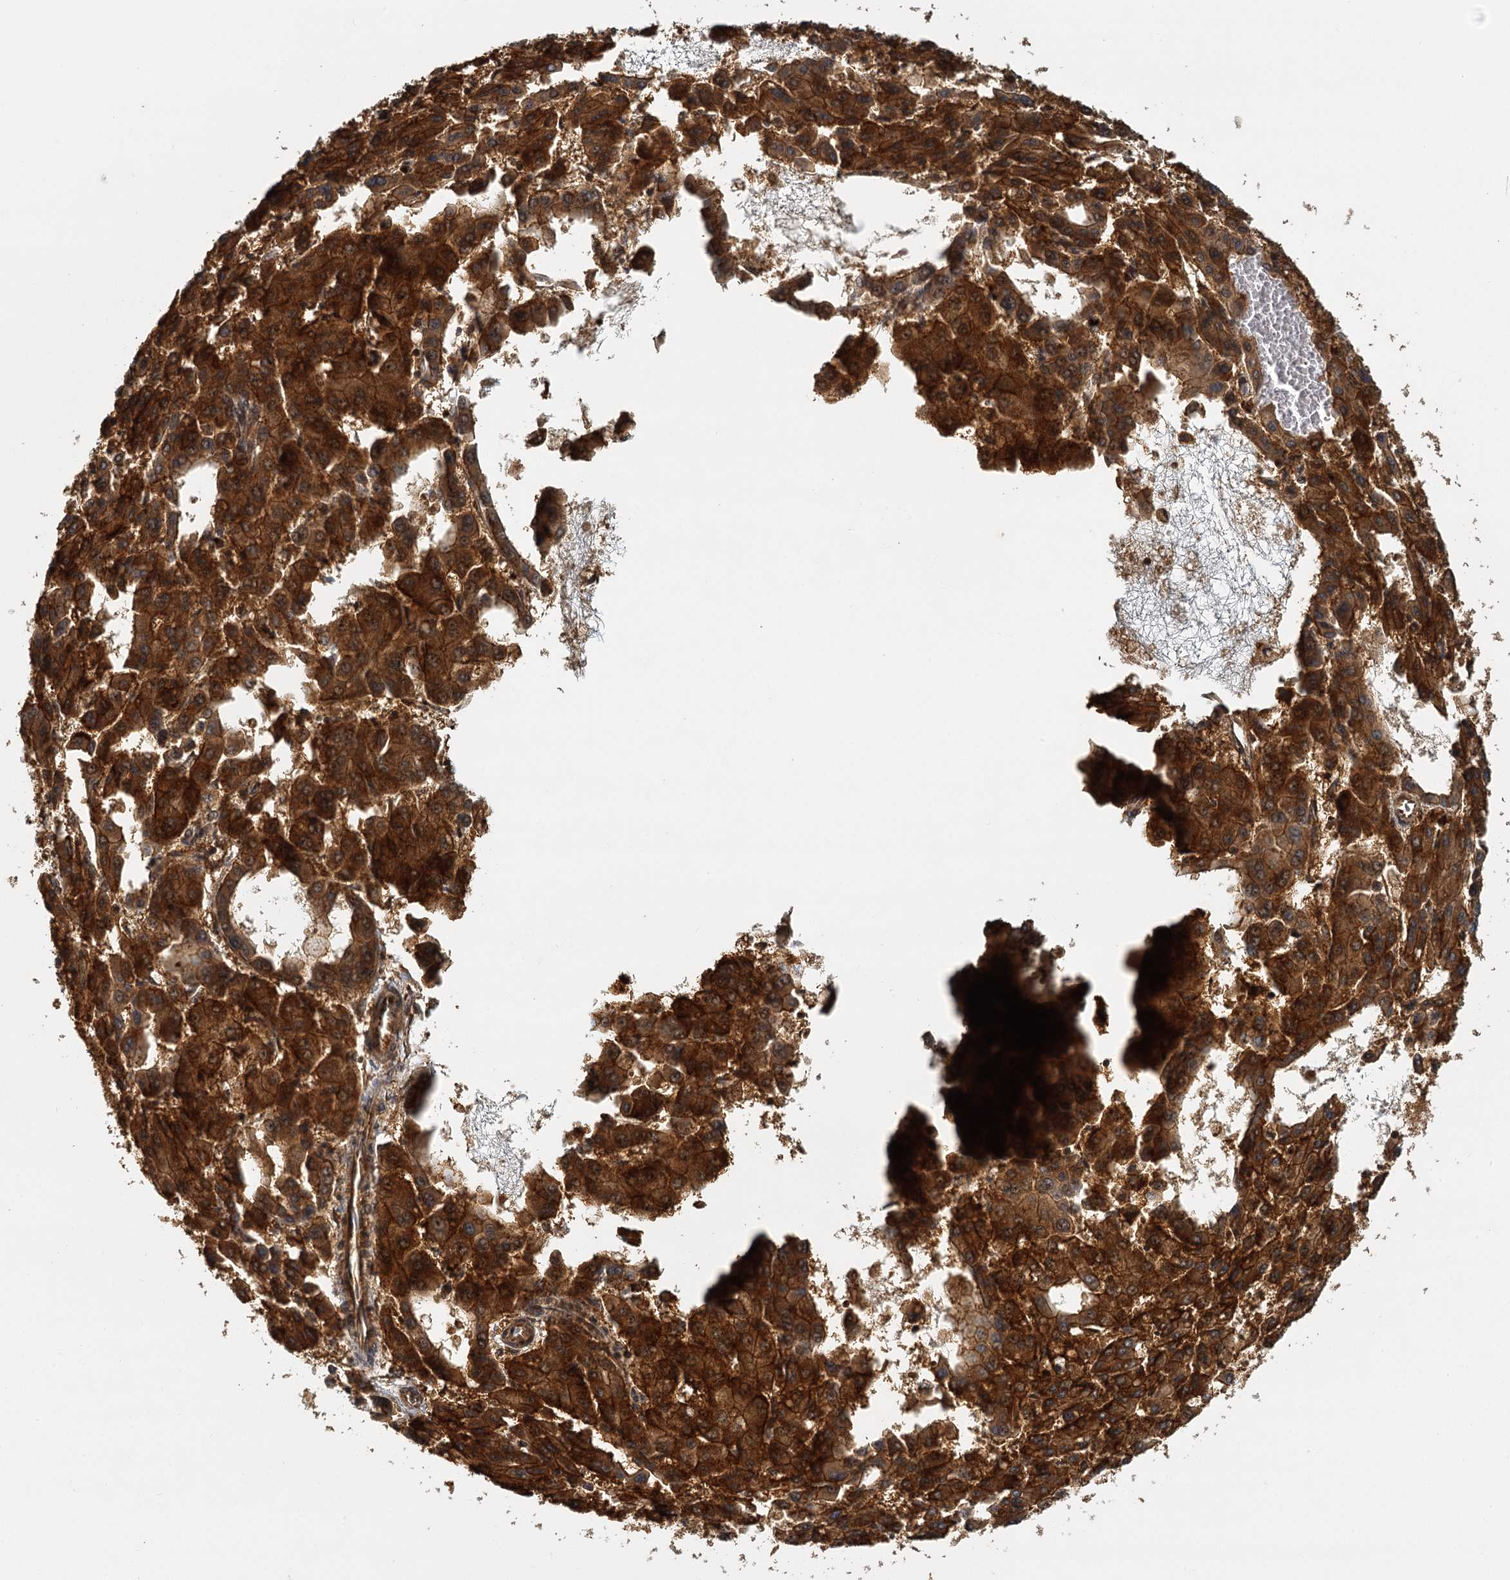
{"staining": {"intensity": "strong", "quantity": ">75%", "location": "cytoplasmic/membranous"}, "tissue": "liver cancer", "cell_type": "Tumor cells", "image_type": "cancer", "snomed": [{"axis": "morphology", "description": "Carcinoma, Hepatocellular, NOS"}, {"axis": "topography", "description": "Liver"}], "caption": "This photomicrograph exhibits liver cancer (hepatocellular carcinoma) stained with immunohistochemistry to label a protein in brown. The cytoplasmic/membranous of tumor cells show strong positivity for the protein. Nuclei are counter-stained blue.", "gene": "ZNF549", "patient": {"sex": "male", "age": 47}}